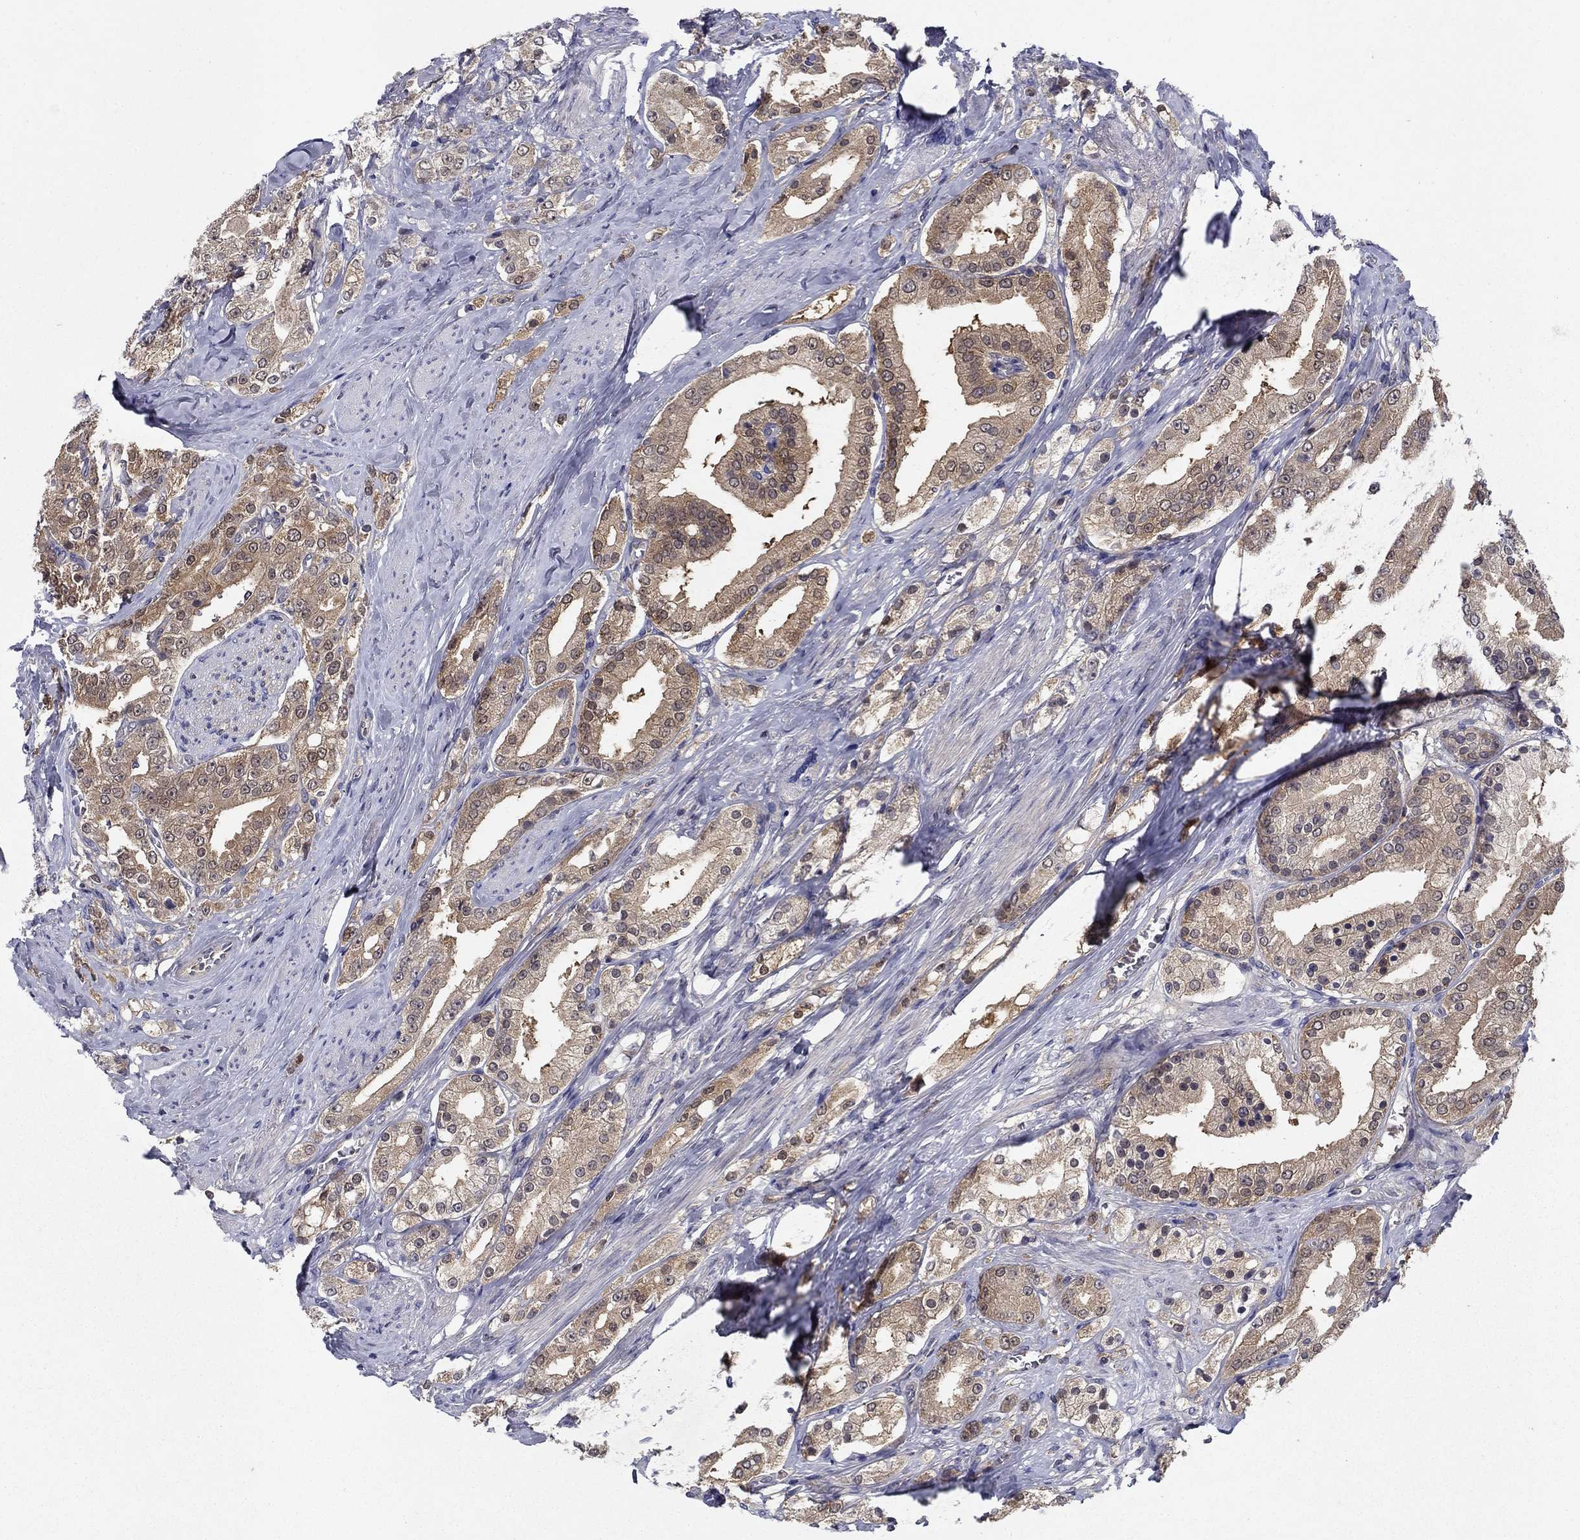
{"staining": {"intensity": "weak", "quantity": ">75%", "location": "cytoplasmic/membranous"}, "tissue": "prostate cancer", "cell_type": "Tumor cells", "image_type": "cancer", "snomed": [{"axis": "morphology", "description": "Adenocarcinoma, NOS"}, {"axis": "topography", "description": "Prostate and seminal vesicle, NOS"}, {"axis": "topography", "description": "Prostate"}], "caption": "Tumor cells reveal weak cytoplasmic/membranous expression in approximately >75% of cells in prostate cancer (adenocarcinoma).", "gene": "GLTP", "patient": {"sex": "male", "age": 67}}